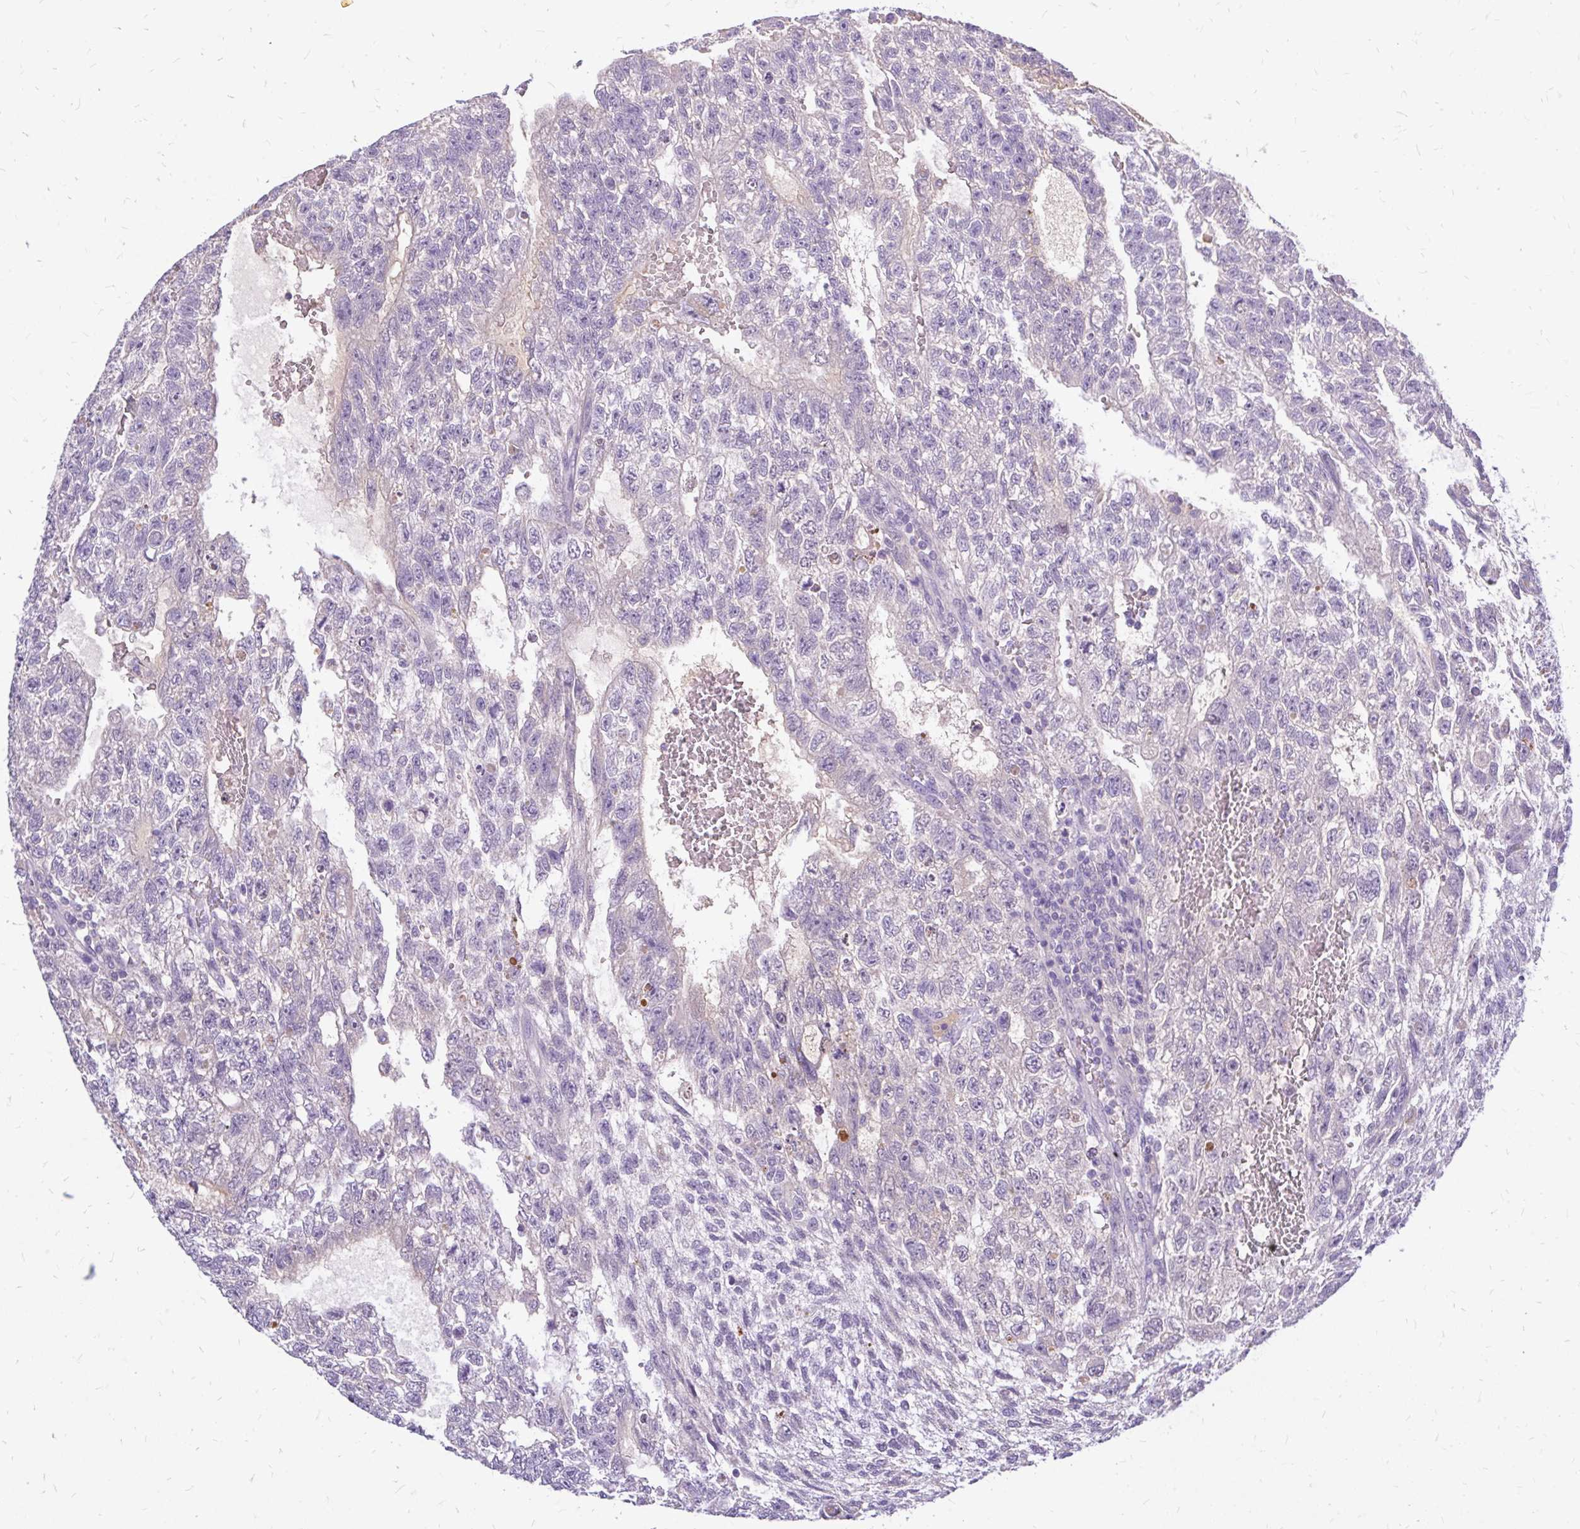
{"staining": {"intensity": "negative", "quantity": "none", "location": "none"}, "tissue": "testis cancer", "cell_type": "Tumor cells", "image_type": "cancer", "snomed": [{"axis": "morphology", "description": "Carcinoma, Embryonal, NOS"}, {"axis": "topography", "description": "Testis"}], "caption": "The micrograph demonstrates no significant staining in tumor cells of testis cancer.", "gene": "MAP1LC3A", "patient": {"sex": "male", "age": 26}}